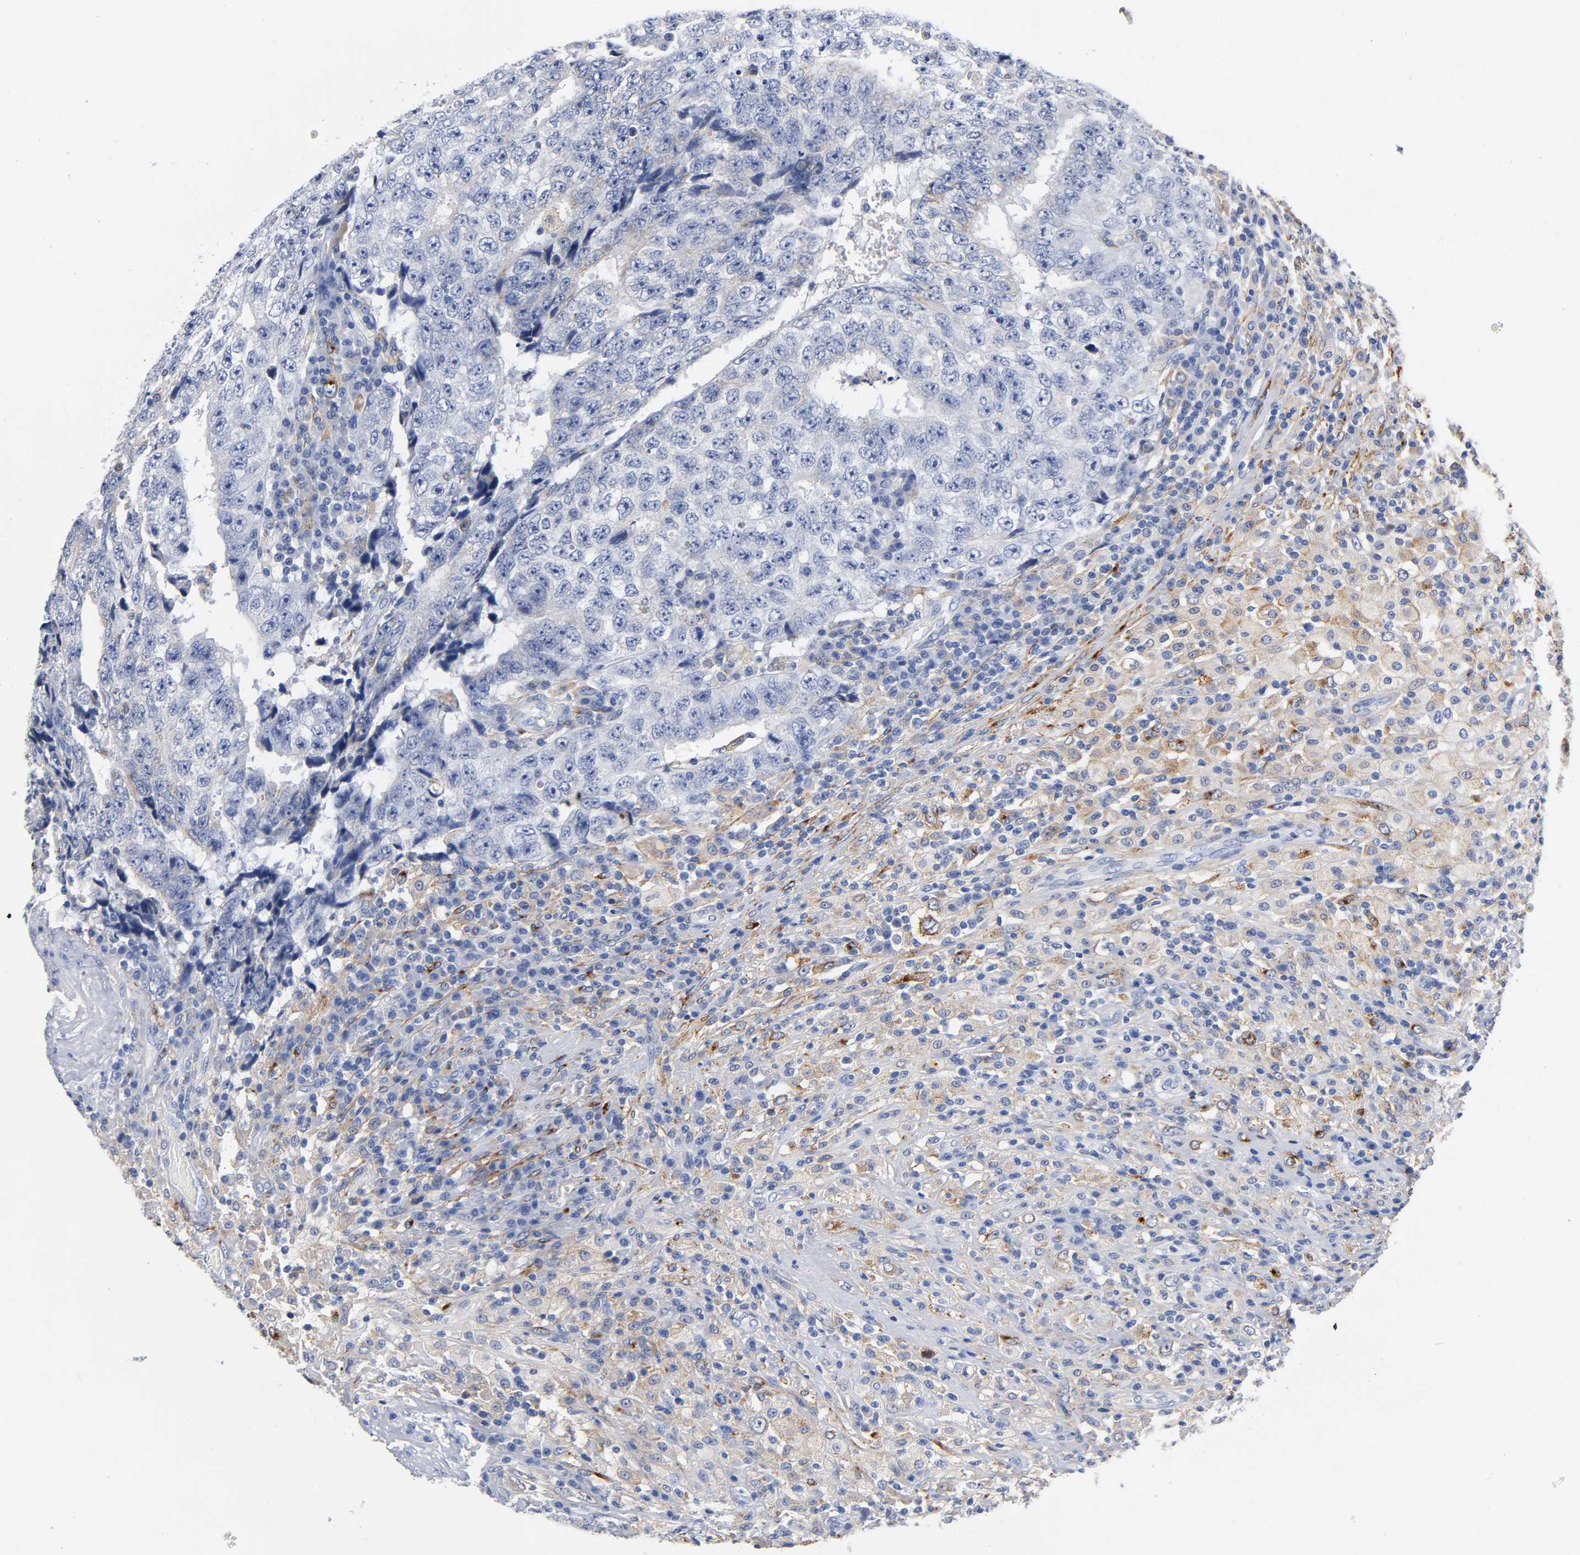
{"staining": {"intensity": "negative", "quantity": "none", "location": "none"}, "tissue": "testis cancer", "cell_type": "Tumor cells", "image_type": "cancer", "snomed": [{"axis": "morphology", "description": "Necrosis, NOS"}, {"axis": "morphology", "description": "Carcinoma, Embryonal, NOS"}, {"axis": "topography", "description": "Testis"}], "caption": "This photomicrograph is of embryonal carcinoma (testis) stained with immunohistochemistry to label a protein in brown with the nuclei are counter-stained blue. There is no positivity in tumor cells.", "gene": "LRP1", "patient": {"sex": "male", "age": 19}}